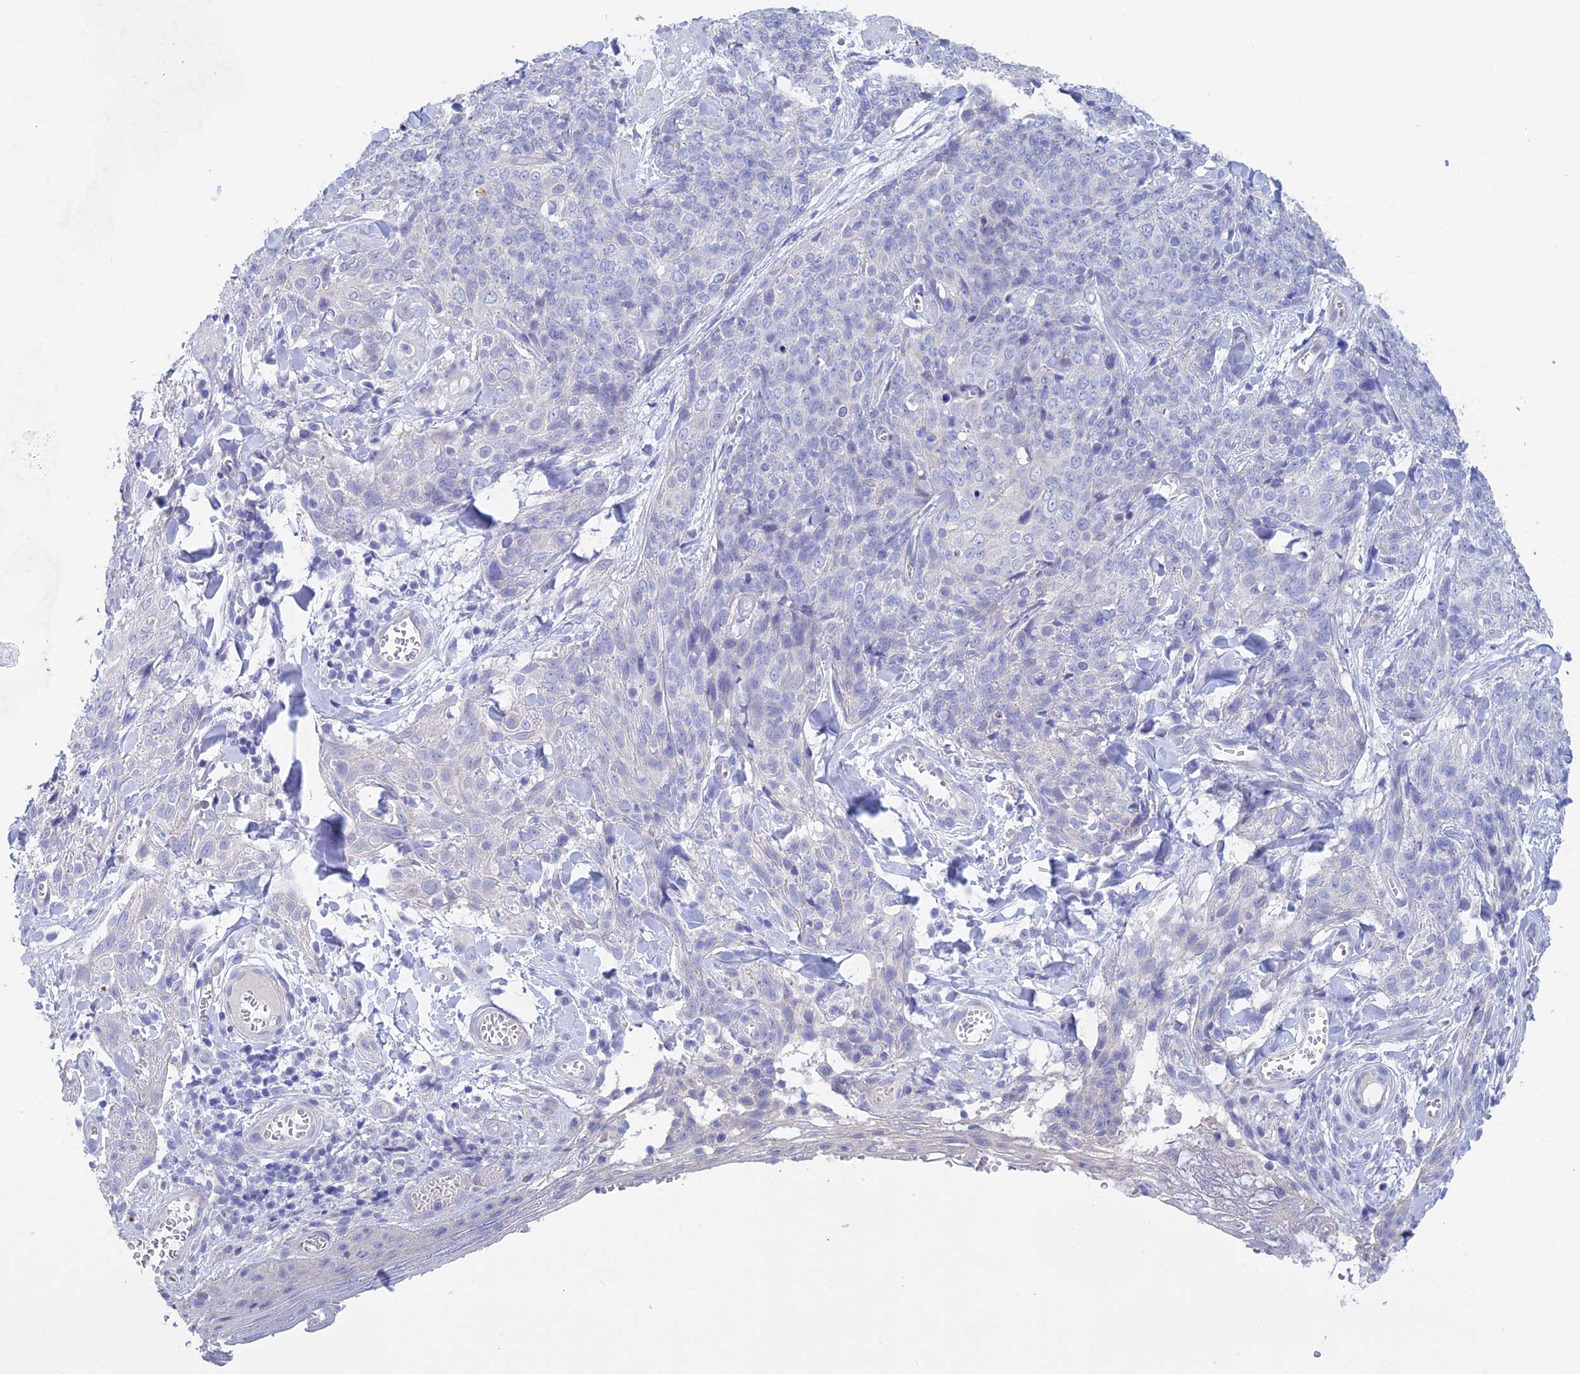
{"staining": {"intensity": "negative", "quantity": "none", "location": "none"}, "tissue": "skin cancer", "cell_type": "Tumor cells", "image_type": "cancer", "snomed": [{"axis": "morphology", "description": "Squamous cell carcinoma, NOS"}, {"axis": "topography", "description": "Skin"}, {"axis": "topography", "description": "Vulva"}], "caption": "A photomicrograph of squamous cell carcinoma (skin) stained for a protein shows no brown staining in tumor cells.", "gene": "BTBD19", "patient": {"sex": "female", "age": 85}}